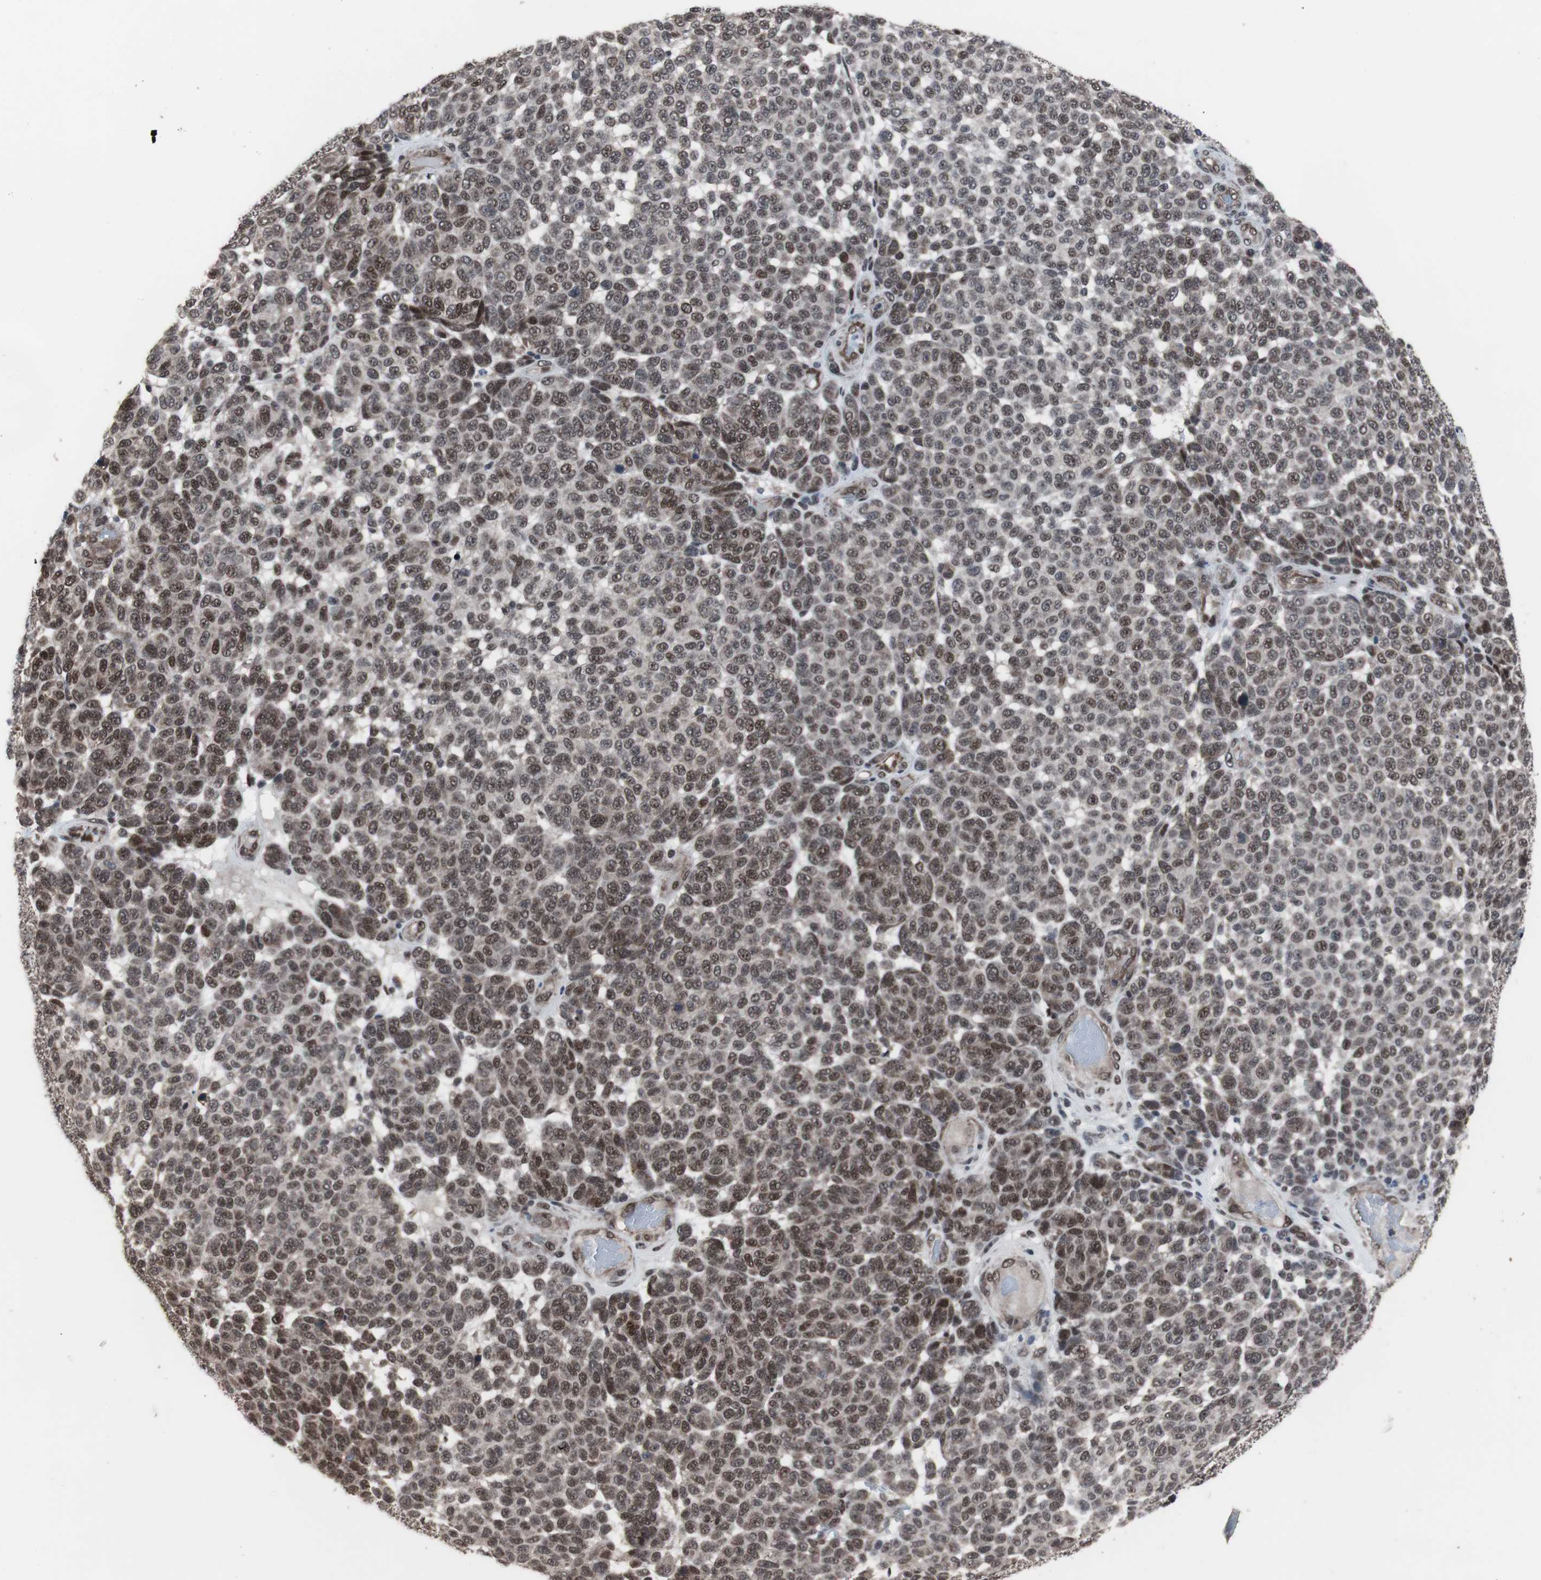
{"staining": {"intensity": "moderate", "quantity": ">75%", "location": "nuclear"}, "tissue": "melanoma", "cell_type": "Tumor cells", "image_type": "cancer", "snomed": [{"axis": "morphology", "description": "Malignant melanoma, NOS"}, {"axis": "topography", "description": "Skin"}], "caption": "Human malignant melanoma stained for a protein (brown) shows moderate nuclear positive staining in approximately >75% of tumor cells.", "gene": "GTF2F2", "patient": {"sex": "male", "age": 59}}